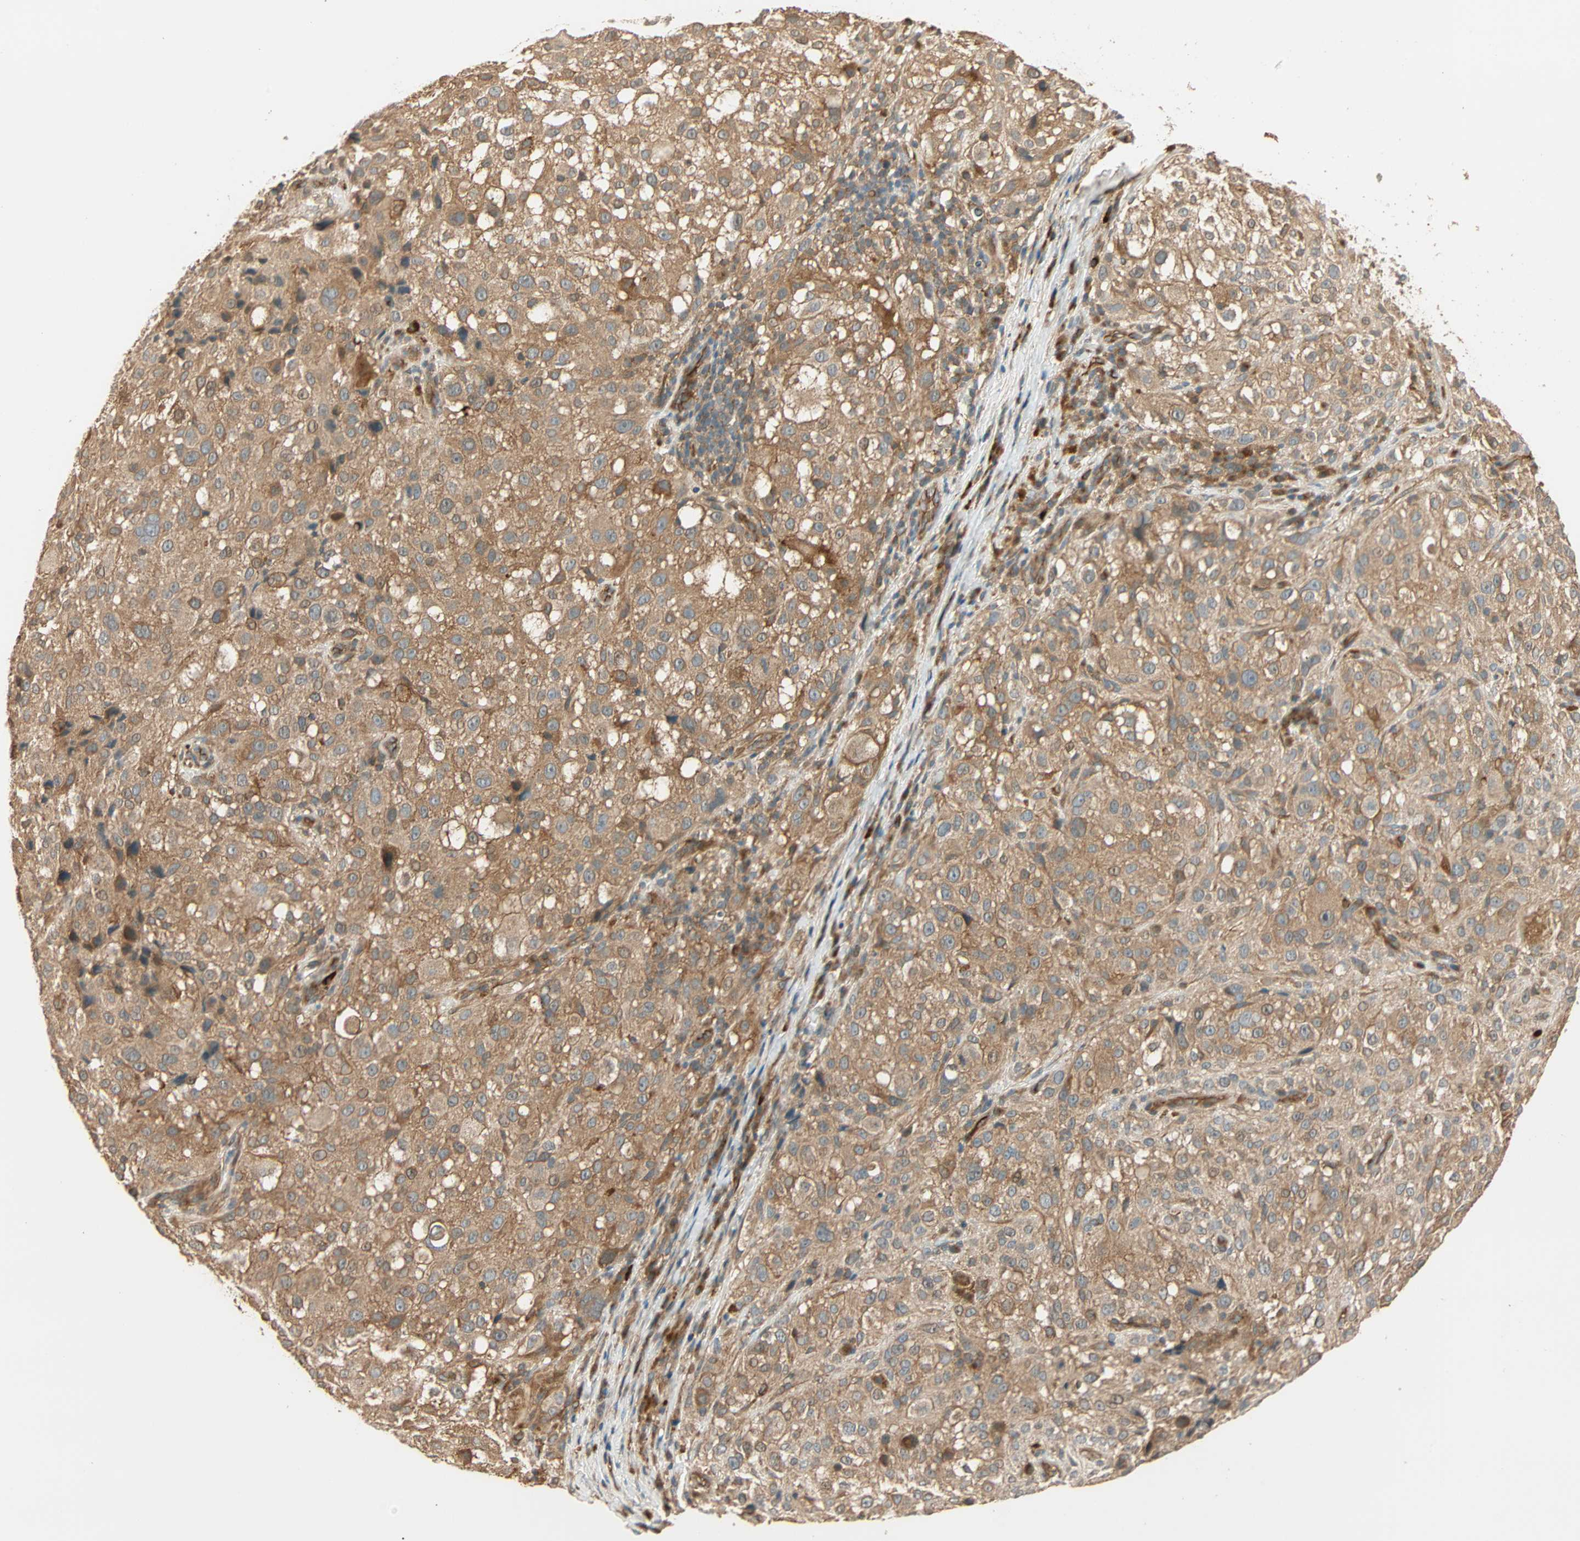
{"staining": {"intensity": "moderate", "quantity": ">75%", "location": "cytoplasmic/membranous"}, "tissue": "melanoma", "cell_type": "Tumor cells", "image_type": "cancer", "snomed": [{"axis": "morphology", "description": "Necrosis, NOS"}, {"axis": "morphology", "description": "Malignant melanoma, NOS"}, {"axis": "topography", "description": "Skin"}], "caption": "This micrograph shows IHC staining of human melanoma, with medium moderate cytoplasmic/membranous positivity in about >75% of tumor cells.", "gene": "GALK1", "patient": {"sex": "female", "age": 87}}